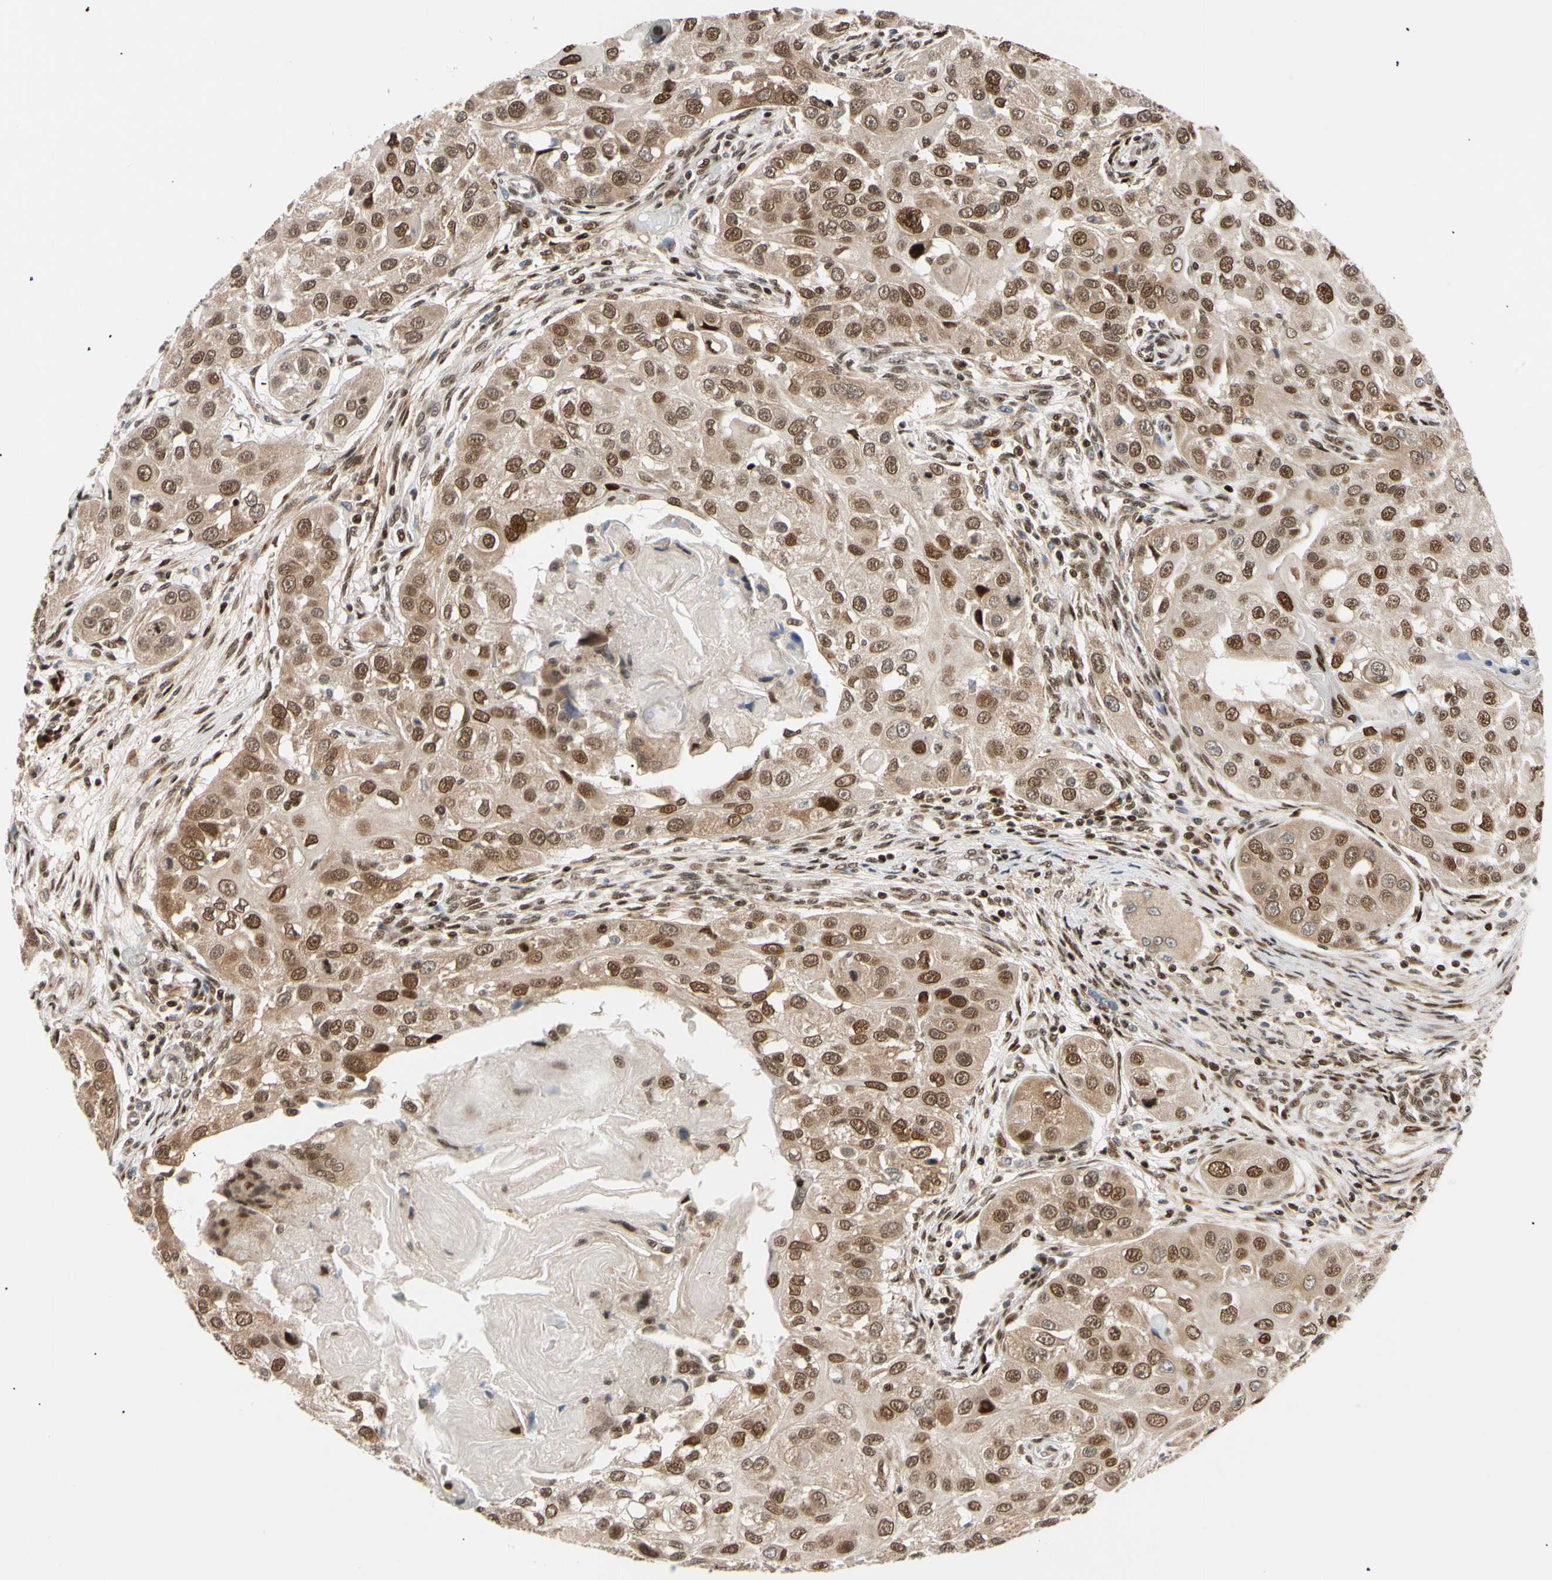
{"staining": {"intensity": "moderate", "quantity": ">75%", "location": "cytoplasmic/membranous,nuclear"}, "tissue": "head and neck cancer", "cell_type": "Tumor cells", "image_type": "cancer", "snomed": [{"axis": "morphology", "description": "Normal tissue, NOS"}, {"axis": "morphology", "description": "Squamous cell carcinoma, NOS"}, {"axis": "topography", "description": "Skeletal muscle"}, {"axis": "topography", "description": "Head-Neck"}], "caption": "Human head and neck squamous cell carcinoma stained with a protein marker shows moderate staining in tumor cells.", "gene": "E2F1", "patient": {"sex": "male", "age": 51}}